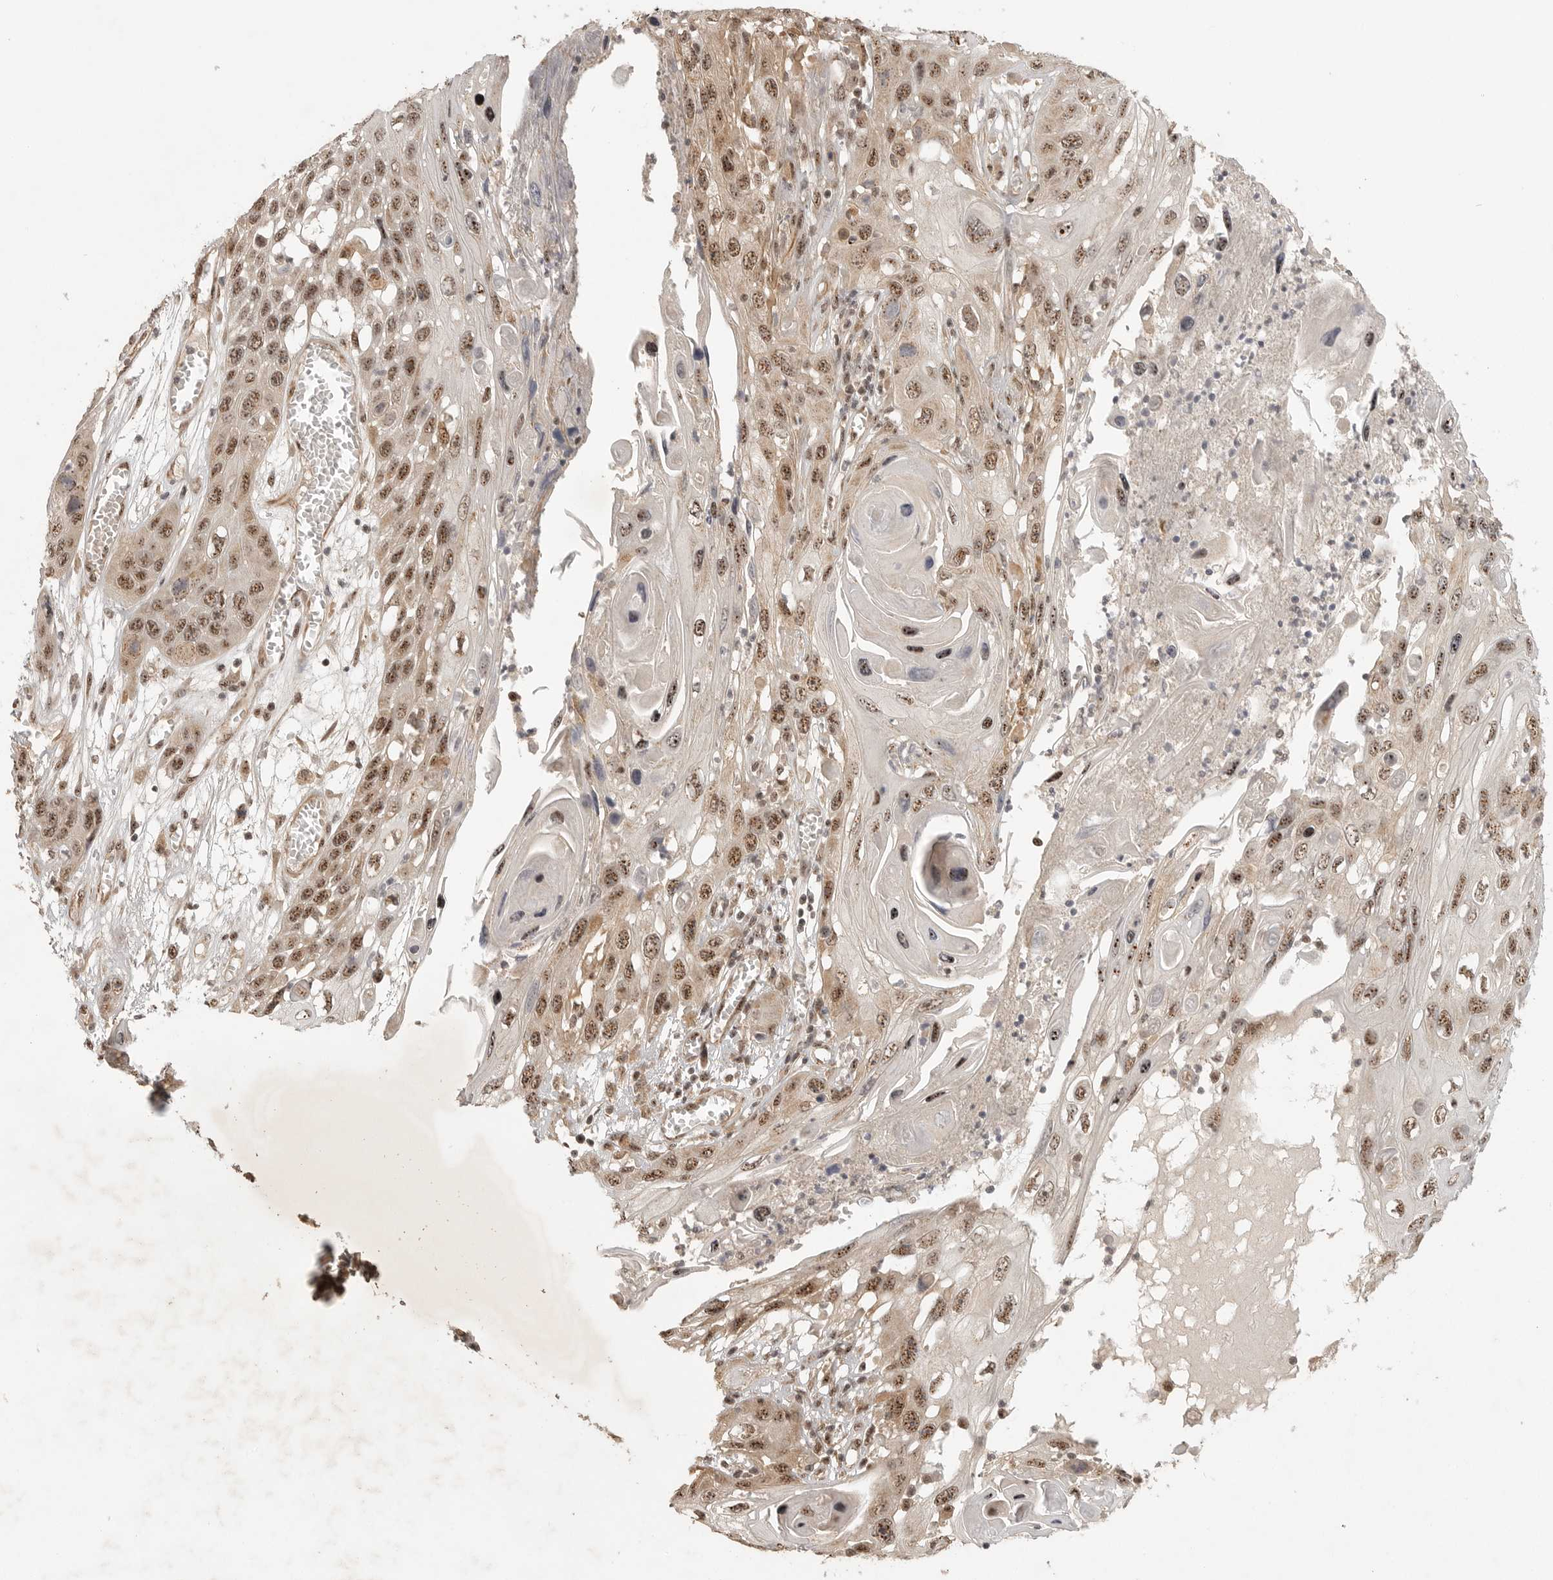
{"staining": {"intensity": "moderate", "quantity": ">75%", "location": "nuclear"}, "tissue": "skin cancer", "cell_type": "Tumor cells", "image_type": "cancer", "snomed": [{"axis": "morphology", "description": "Squamous cell carcinoma, NOS"}, {"axis": "topography", "description": "Skin"}], "caption": "This is an image of immunohistochemistry staining of skin squamous cell carcinoma, which shows moderate positivity in the nuclear of tumor cells.", "gene": "POMP", "patient": {"sex": "male", "age": 55}}